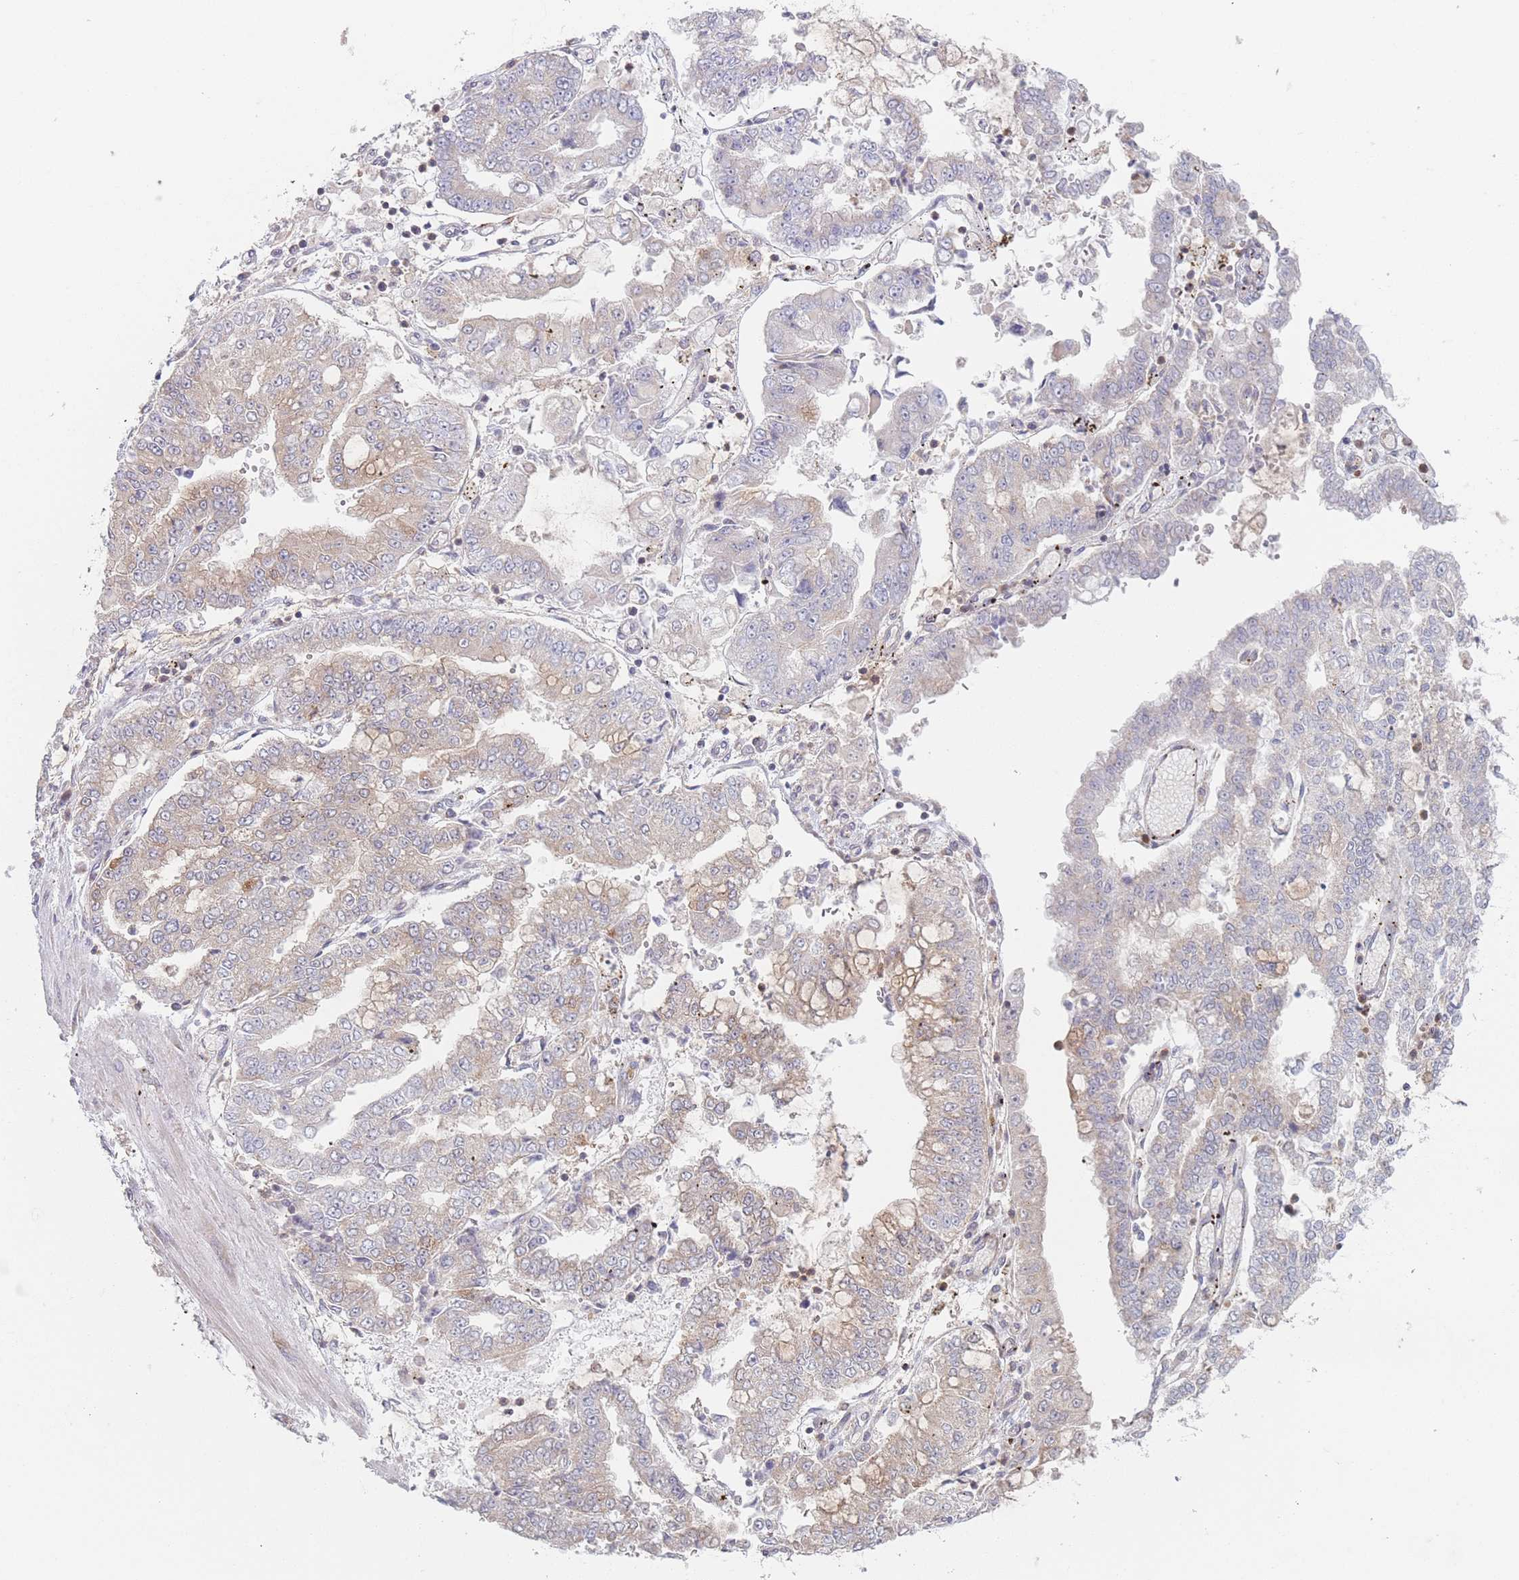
{"staining": {"intensity": "weak", "quantity": "<25%", "location": "cytoplasmic/membranous"}, "tissue": "stomach cancer", "cell_type": "Tumor cells", "image_type": "cancer", "snomed": [{"axis": "morphology", "description": "Adenocarcinoma, NOS"}, {"axis": "topography", "description": "Stomach"}], "caption": "A high-resolution micrograph shows IHC staining of adenocarcinoma (stomach), which displays no significant positivity in tumor cells.", "gene": "PPM1A", "patient": {"sex": "male", "age": 76}}